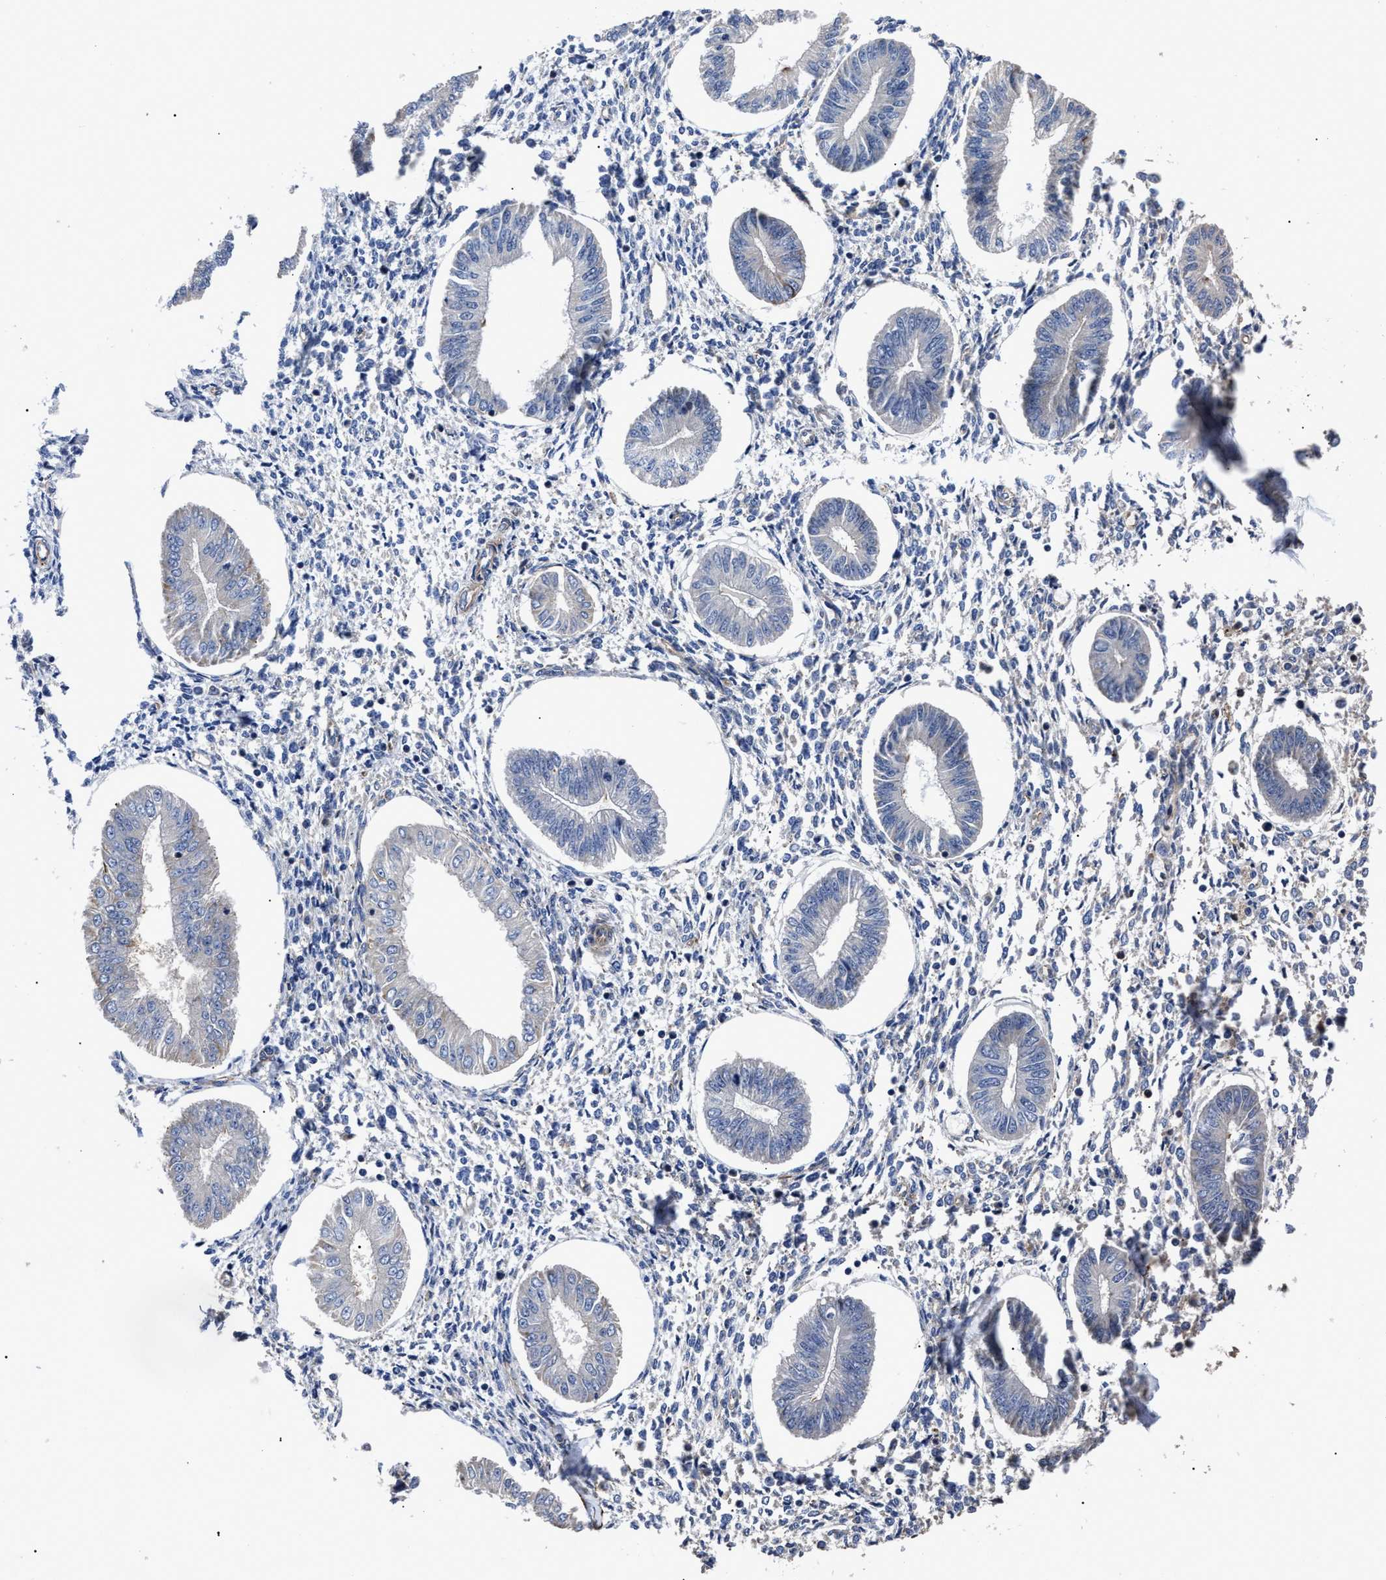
{"staining": {"intensity": "weak", "quantity": "25%-75%", "location": "cytoplasmic/membranous"}, "tissue": "endometrium", "cell_type": "Cells in endometrial stroma", "image_type": "normal", "snomed": [{"axis": "morphology", "description": "Normal tissue, NOS"}, {"axis": "topography", "description": "Endometrium"}], "caption": "A low amount of weak cytoplasmic/membranous expression is identified in approximately 25%-75% of cells in endometrial stroma in benign endometrium. The staining was performed using DAB (3,3'-diaminobenzidine) to visualize the protein expression in brown, while the nuclei were stained in blue with hematoxylin (Magnification: 20x).", "gene": "TSPAN33", "patient": {"sex": "female", "age": 50}}